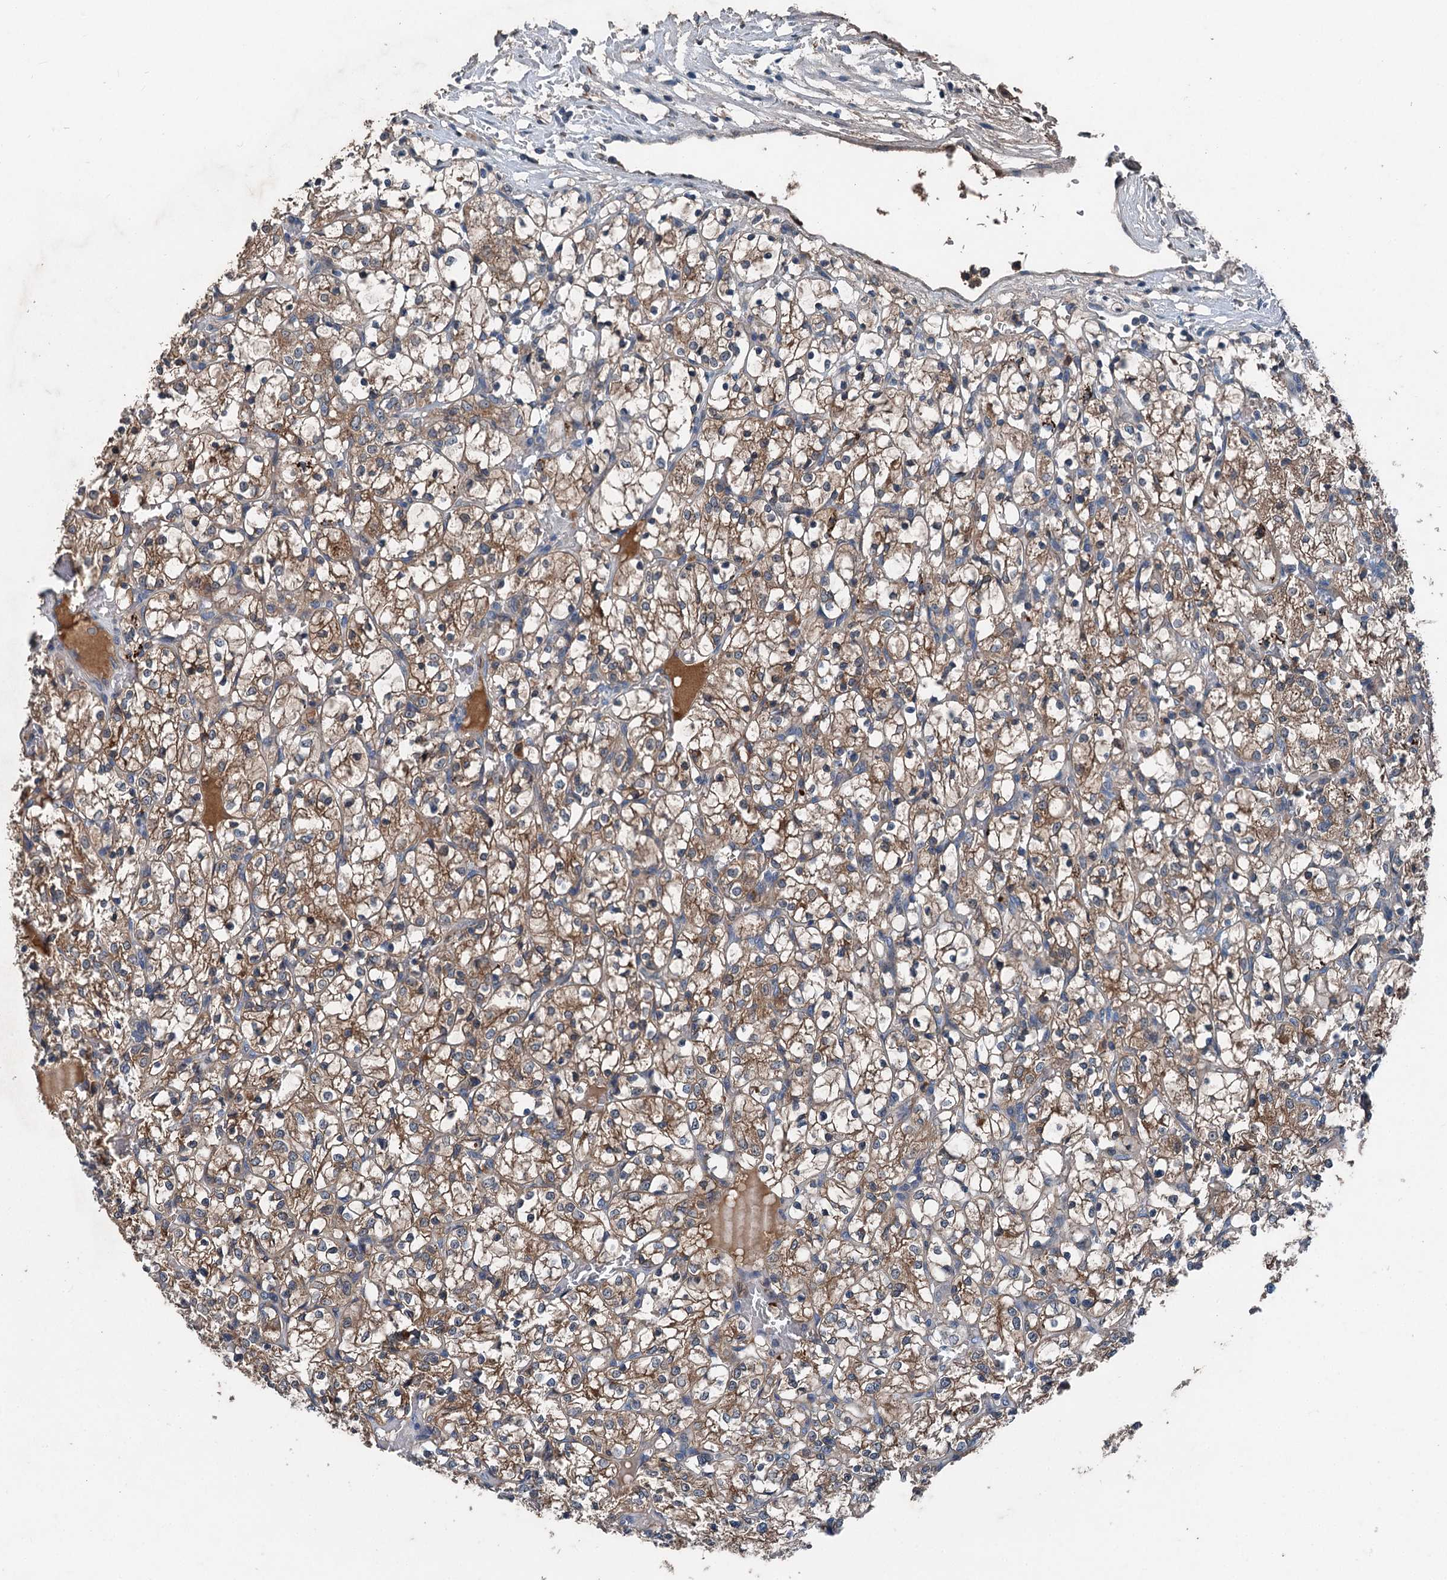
{"staining": {"intensity": "moderate", "quantity": ">75%", "location": "cytoplasmic/membranous"}, "tissue": "renal cancer", "cell_type": "Tumor cells", "image_type": "cancer", "snomed": [{"axis": "morphology", "description": "Adenocarcinoma, NOS"}, {"axis": "topography", "description": "Kidney"}], "caption": "An immunohistochemistry (IHC) micrograph of tumor tissue is shown. Protein staining in brown shows moderate cytoplasmic/membranous positivity in renal adenocarcinoma within tumor cells.", "gene": "PDSS1", "patient": {"sex": "female", "age": 69}}